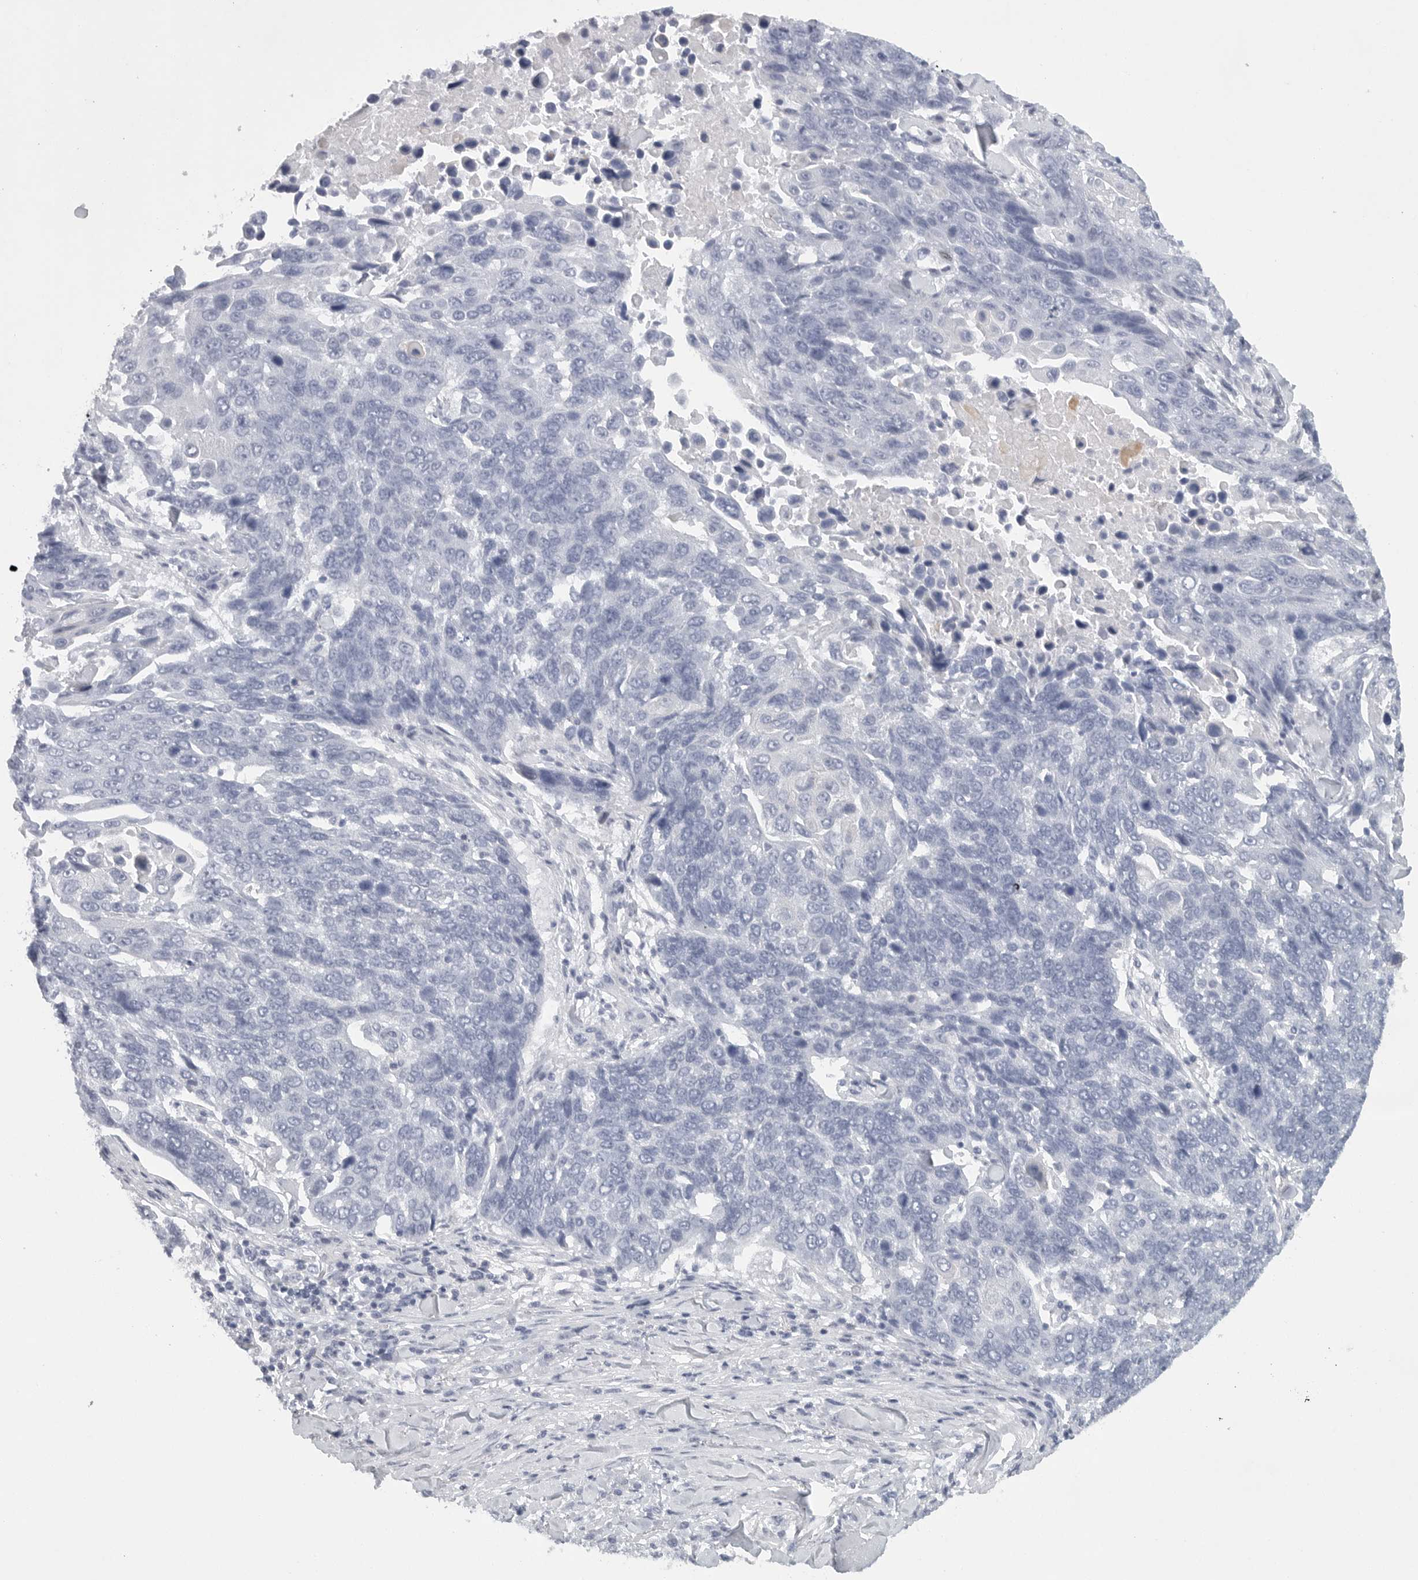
{"staining": {"intensity": "negative", "quantity": "none", "location": "none"}, "tissue": "lung cancer", "cell_type": "Tumor cells", "image_type": "cancer", "snomed": [{"axis": "morphology", "description": "Squamous cell carcinoma, NOS"}, {"axis": "topography", "description": "Lung"}], "caption": "A histopathology image of lung cancer (squamous cell carcinoma) stained for a protein reveals no brown staining in tumor cells.", "gene": "TNR", "patient": {"sex": "male", "age": 66}}